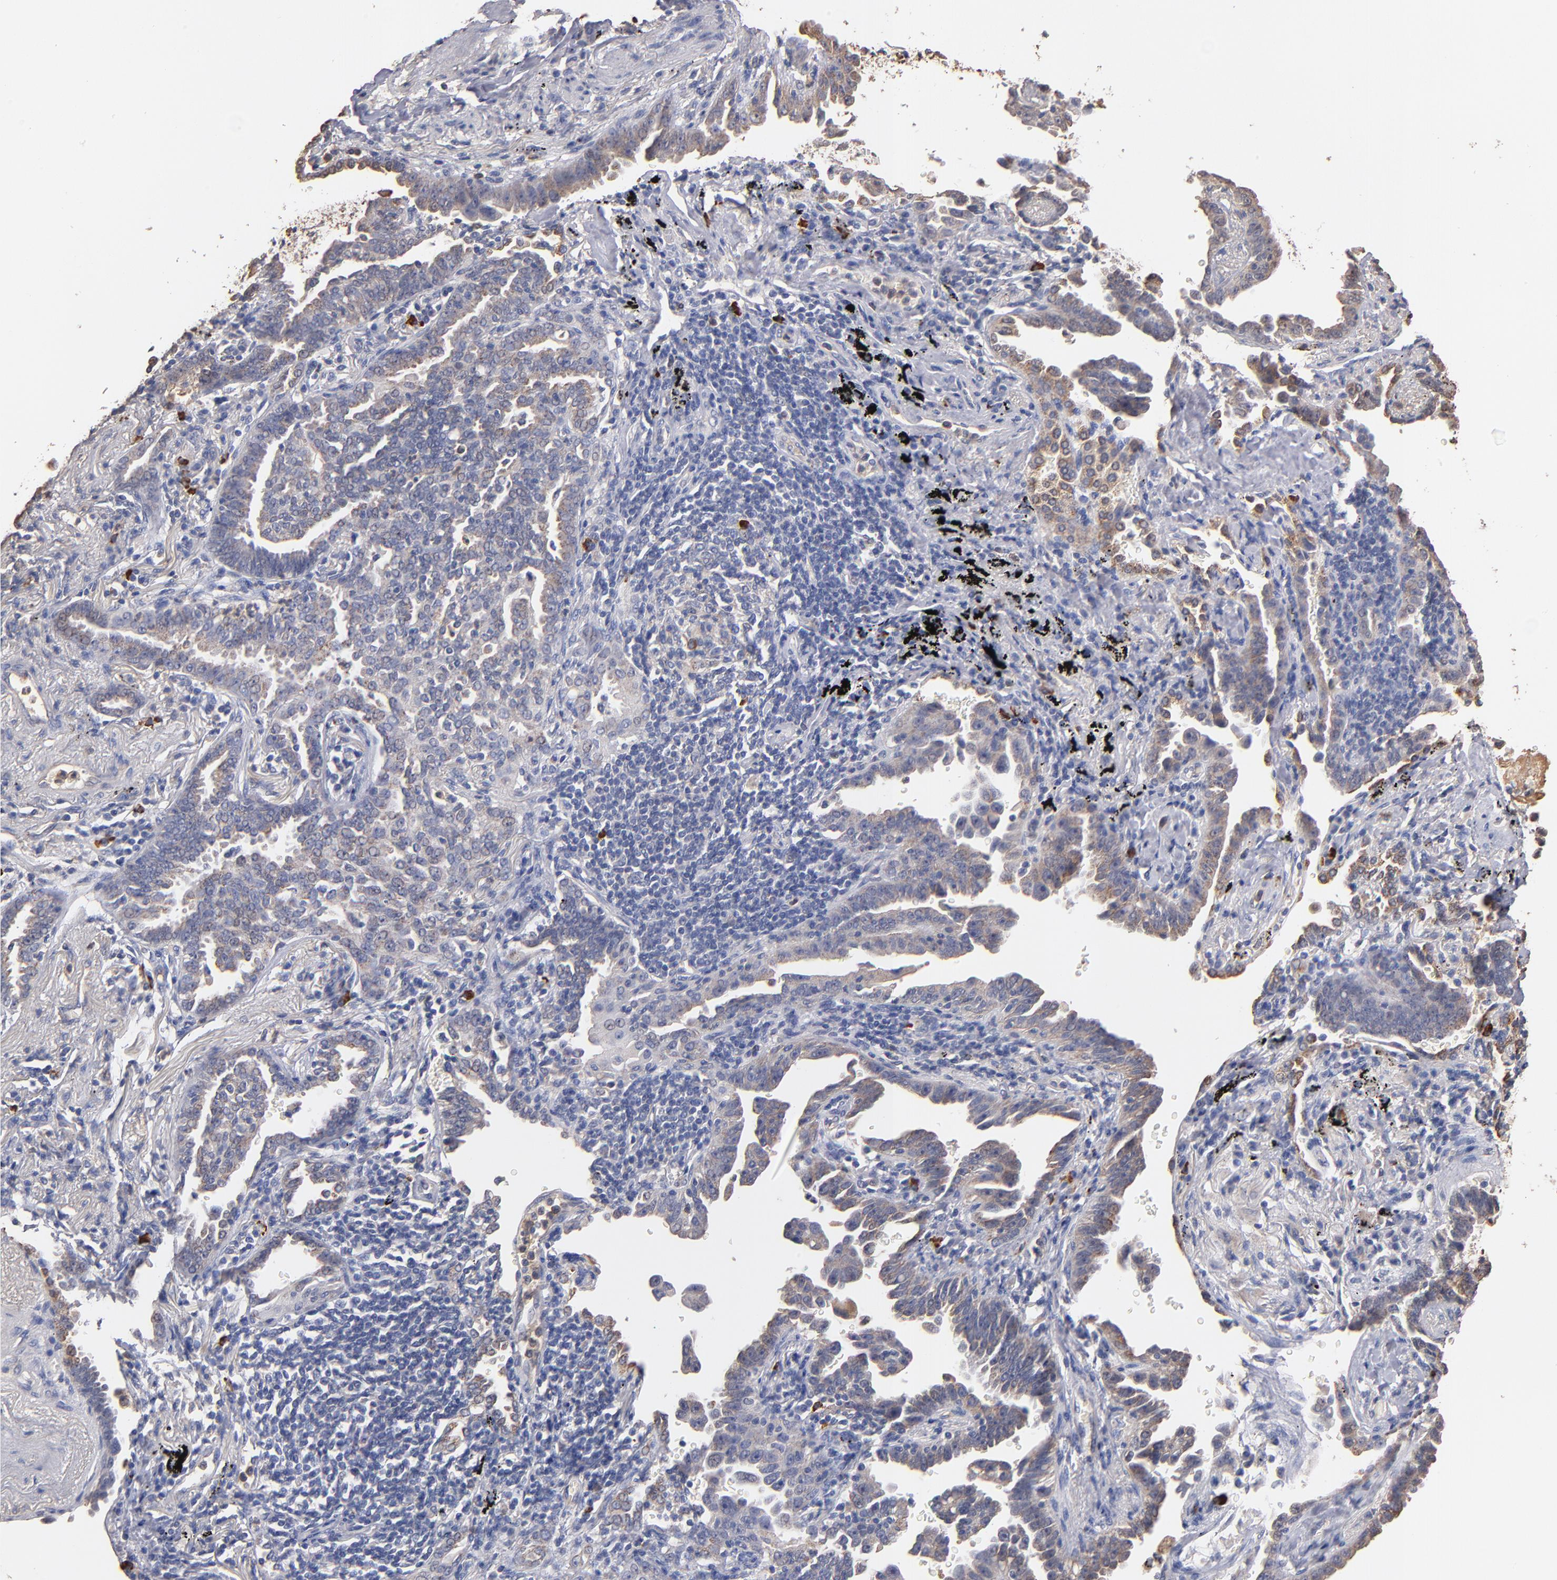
{"staining": {"intensity": "moderate", "quantity": ">75%", "location": "cytoplasmic/membranous"}, "tissue": "lung cancer", "cell_type": "Tumor cells", "image_type": "cancer", "snomed": [{"axis": "morphology", "description": "Adenocarcinoma, NOS"}, {"axis": "topography", "description": "Lung"}], "caption": "Lung cancer (adenocarcinoma) was stained to show a protein in brown. There is medium levels of moderate cytoplasmic/membranous expression in about >75% of tumor cells.", "gene": "RO60", "patient": {"sex": "female", "age": 64}}